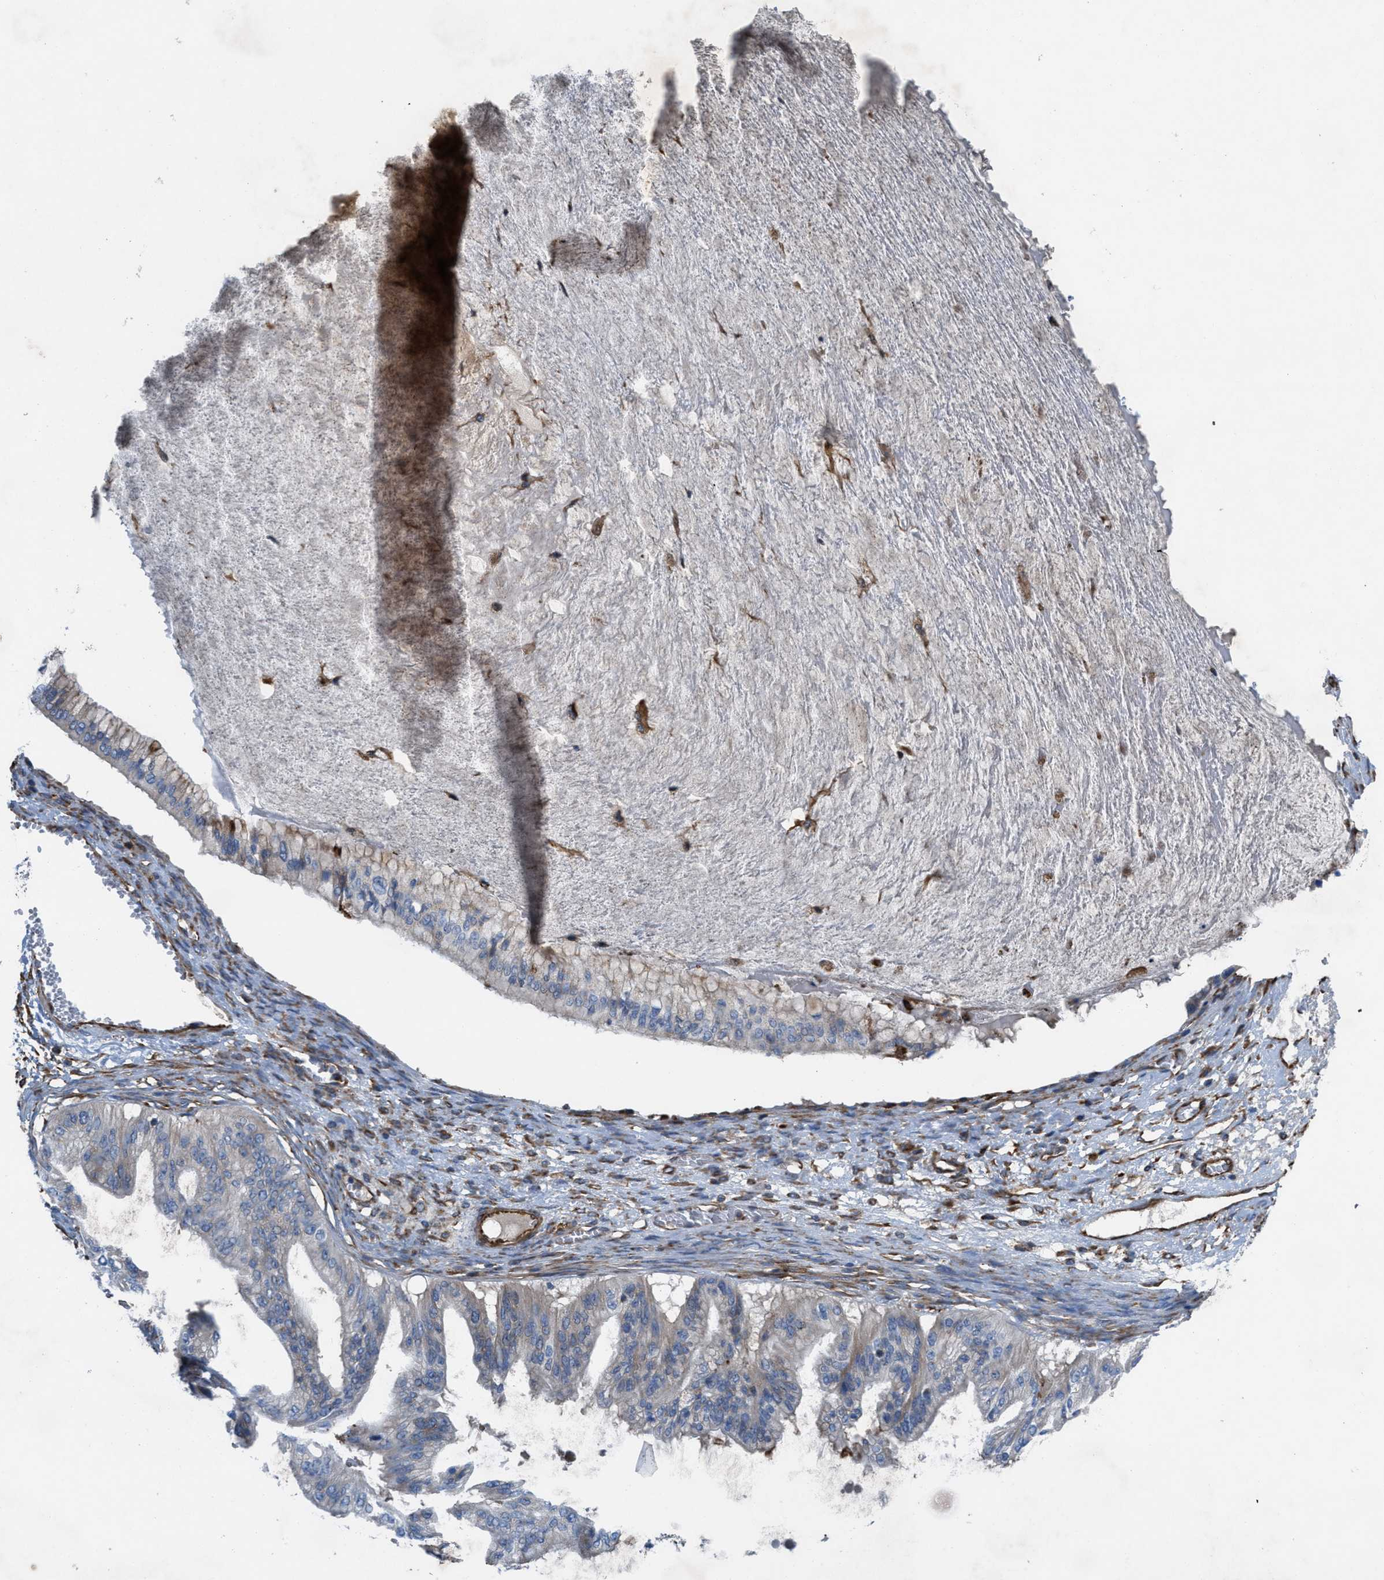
{"staining": {"intensity": "weak", "quantity": "<25%", "location": "cytoplasmic/membranous"}, "tissue": "ovarian cancer", "cell_type": "Tumor cells", "image_type": "cancer", "snomed": [{"axis": "morphology", "description": "Cystadenocarcinoma, mucinous, NOS"}, {"axis": "topography", "description": "Ovary"}], "caption": "This is a image of immunohistochemistry staining of ovarian mucinous cystadenocarcinoma, which shows no staining in tumor cells.", "gene": "SLC6A9", "patient": {"sex": "female", "age": 57}}